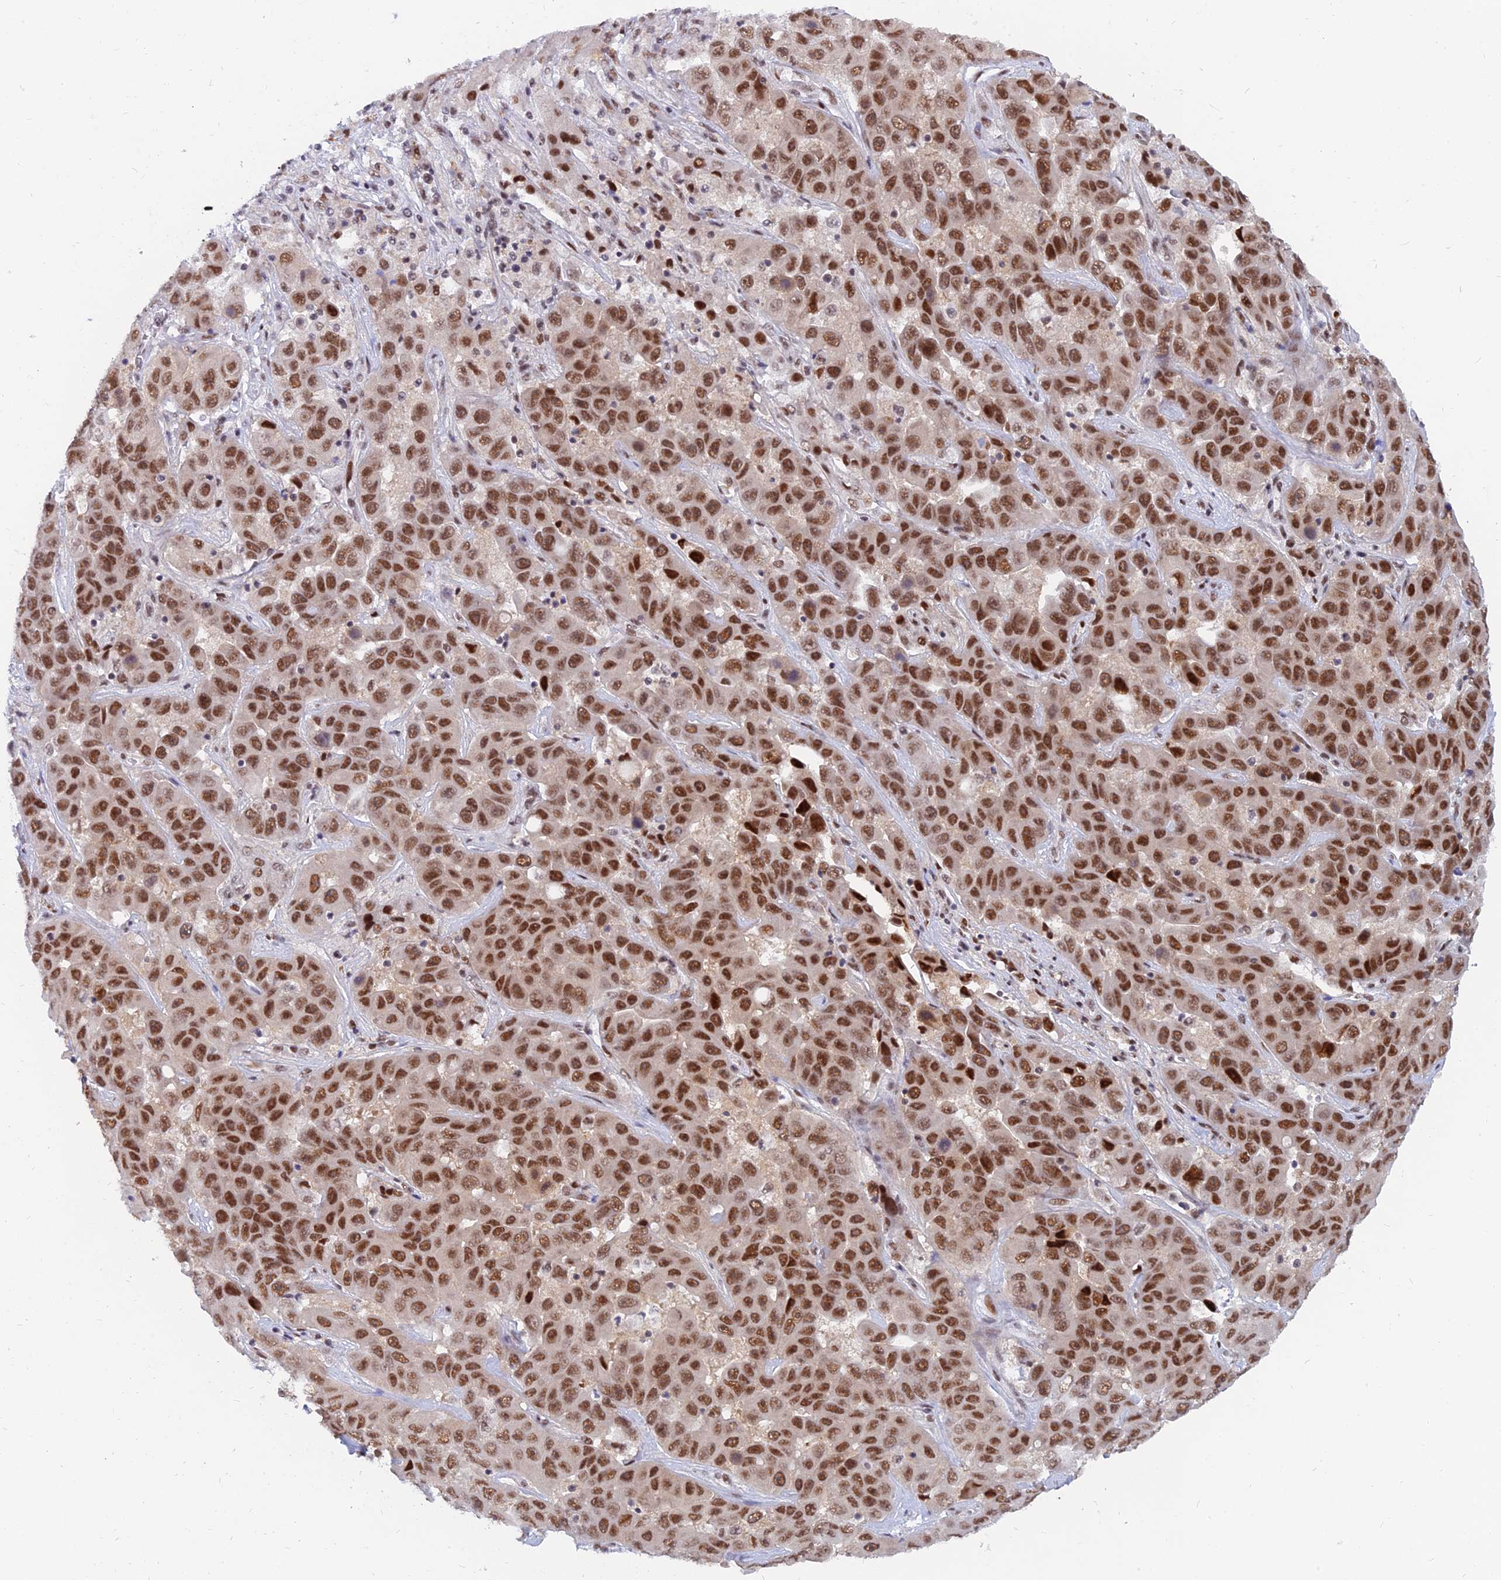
{"staining": {"intensity": "moderate", "quantity": ">75%", "location": "nuclear"}, "tissue": "liver cancer", "cell_type": "Tumor cells", "image_type": "cancer", "snomed": [{"axis": "morphology", "description": "Cholangiocarcinoma"}, {"axis": "topography", "description": "Liver"}], "caption": "A brown stain labels moderate nuclear staining of a protein in liver cancer (cholangiocarcinoma) tumor cells.", "gene": "DPY30", "patient": {"sex": "female", "age": 52}}